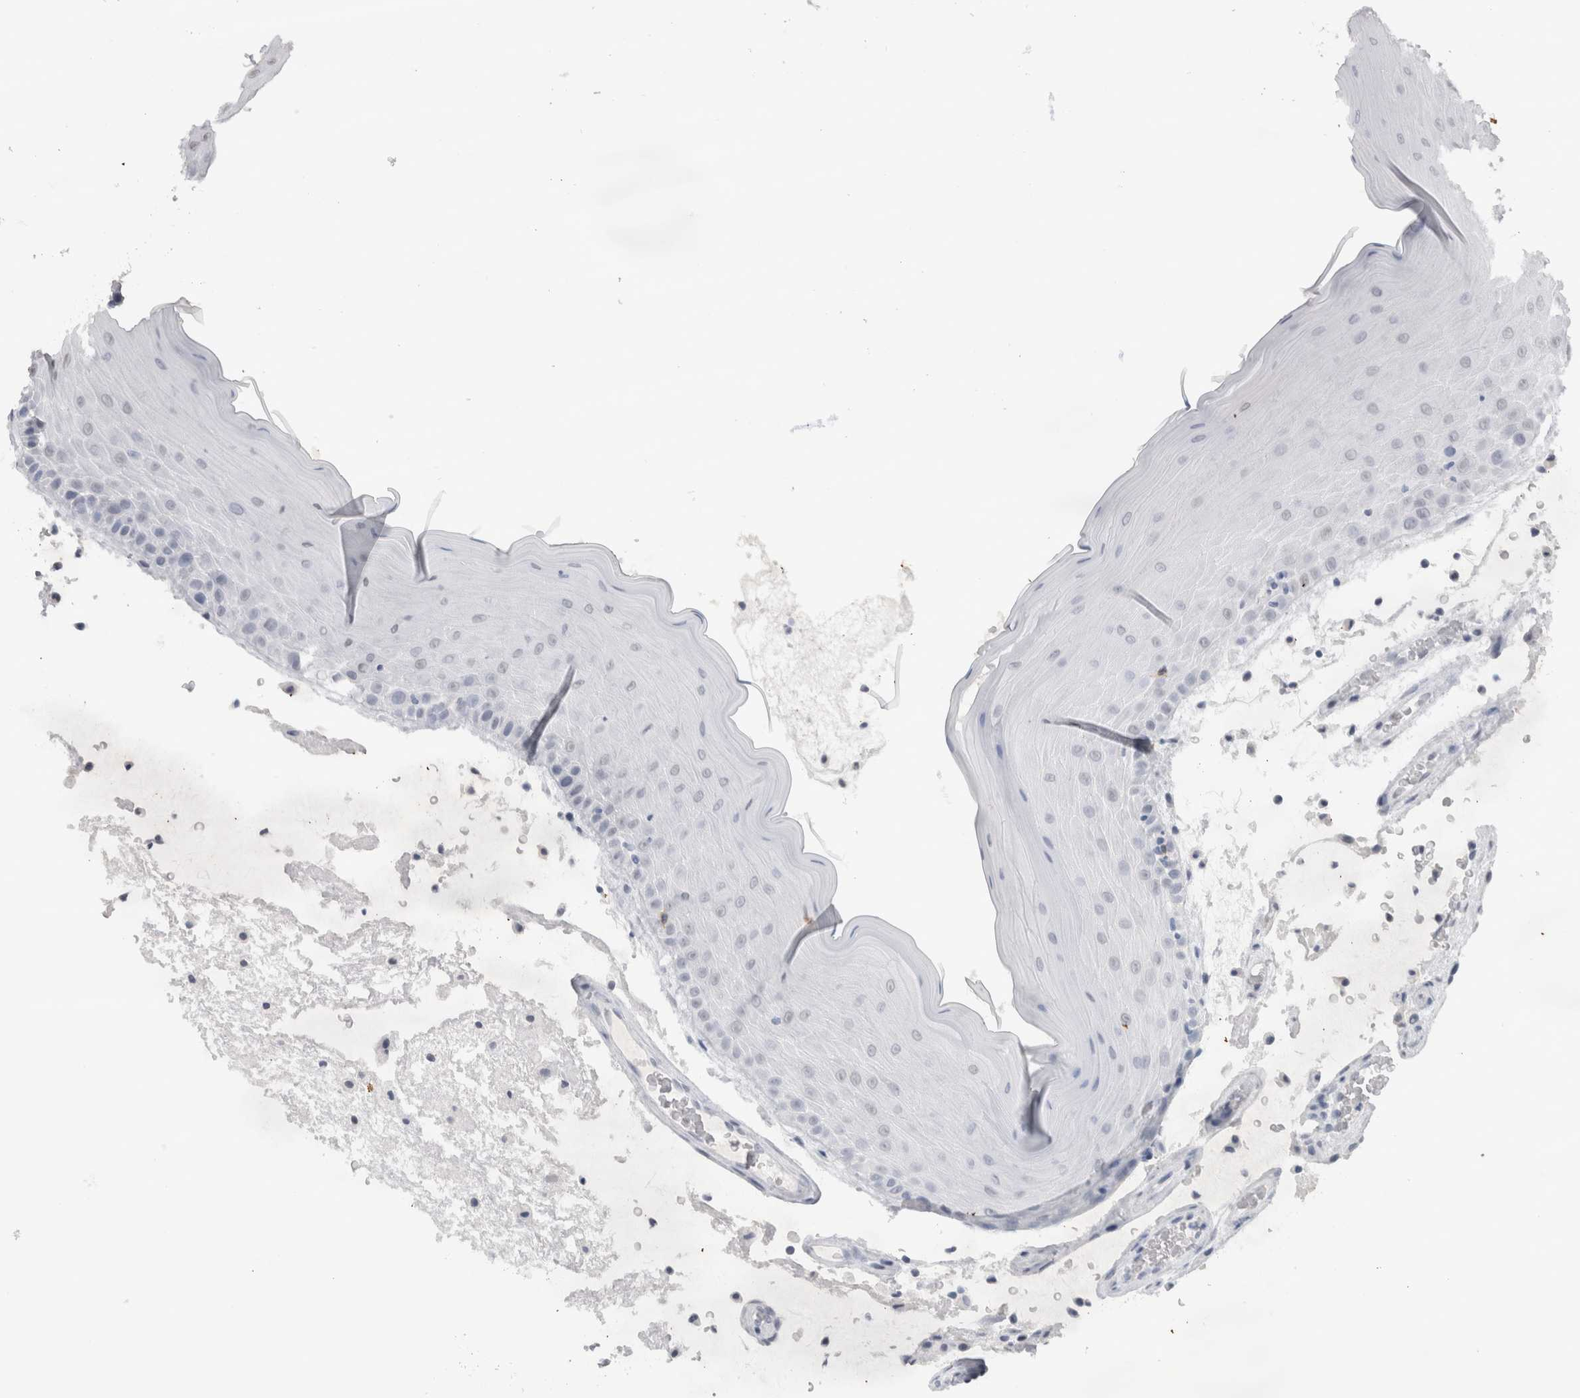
{"staining": {"intensity": "negative", "quantity": "none", "location": "none"}, "tissue": "oral mucosa", "cell_type": "Squamous epithelial cells", "image_type": "normal", "snomed": [{"axis": "morphology", "description": "Normal tissue, NOS"}, {"axis": "topography", "description": "Oral tissue"}], "caption": "The histopathology image reveals no significant staining in squamous epithelial cells of oral mucosa.", "gene": "CDH17", "patient": {"sex": "male", "age": 13}}